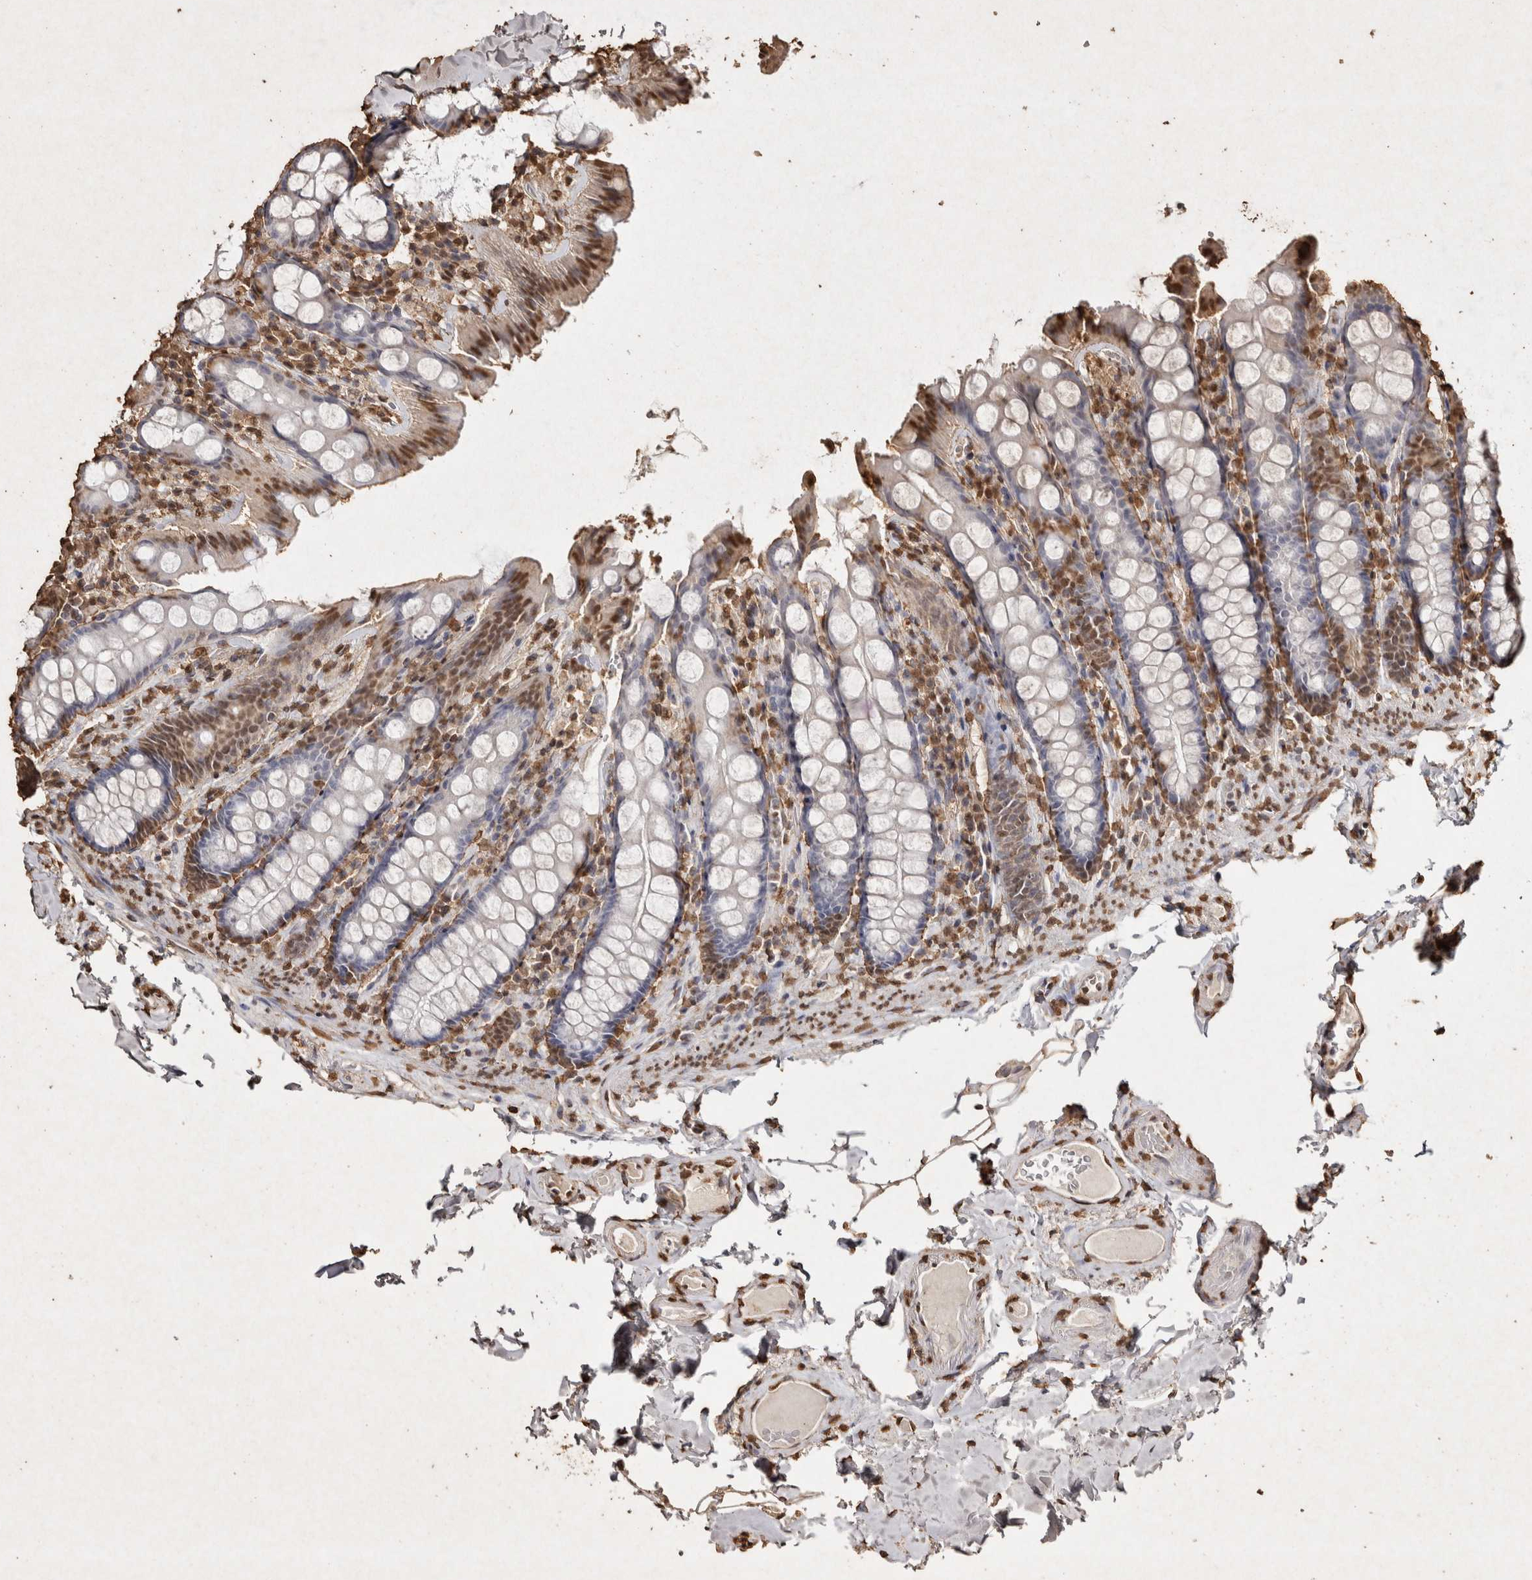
{"staining": {"intensity": "strong", "quantity": ">75%", "location": "nuclear"}, "tissue": "colon", "cell_type": "Endothelial cells", "image_type": "normal", "snomed": [{"axis": "morphology", "description": "Normal tissue, NOS"}, {"axis": "topography", "description": "Colon"}, {"axis": "topography", "description": "Peripheral nerve tissue"}], "caption": "Immunohistochemistry (IHC) of unremarkable colon displays high levels of strong nuclear staining in approximately >75% of endothelial cells.", "gene": "FSTL3", "patient": {"sex": "female", "age": 61}}